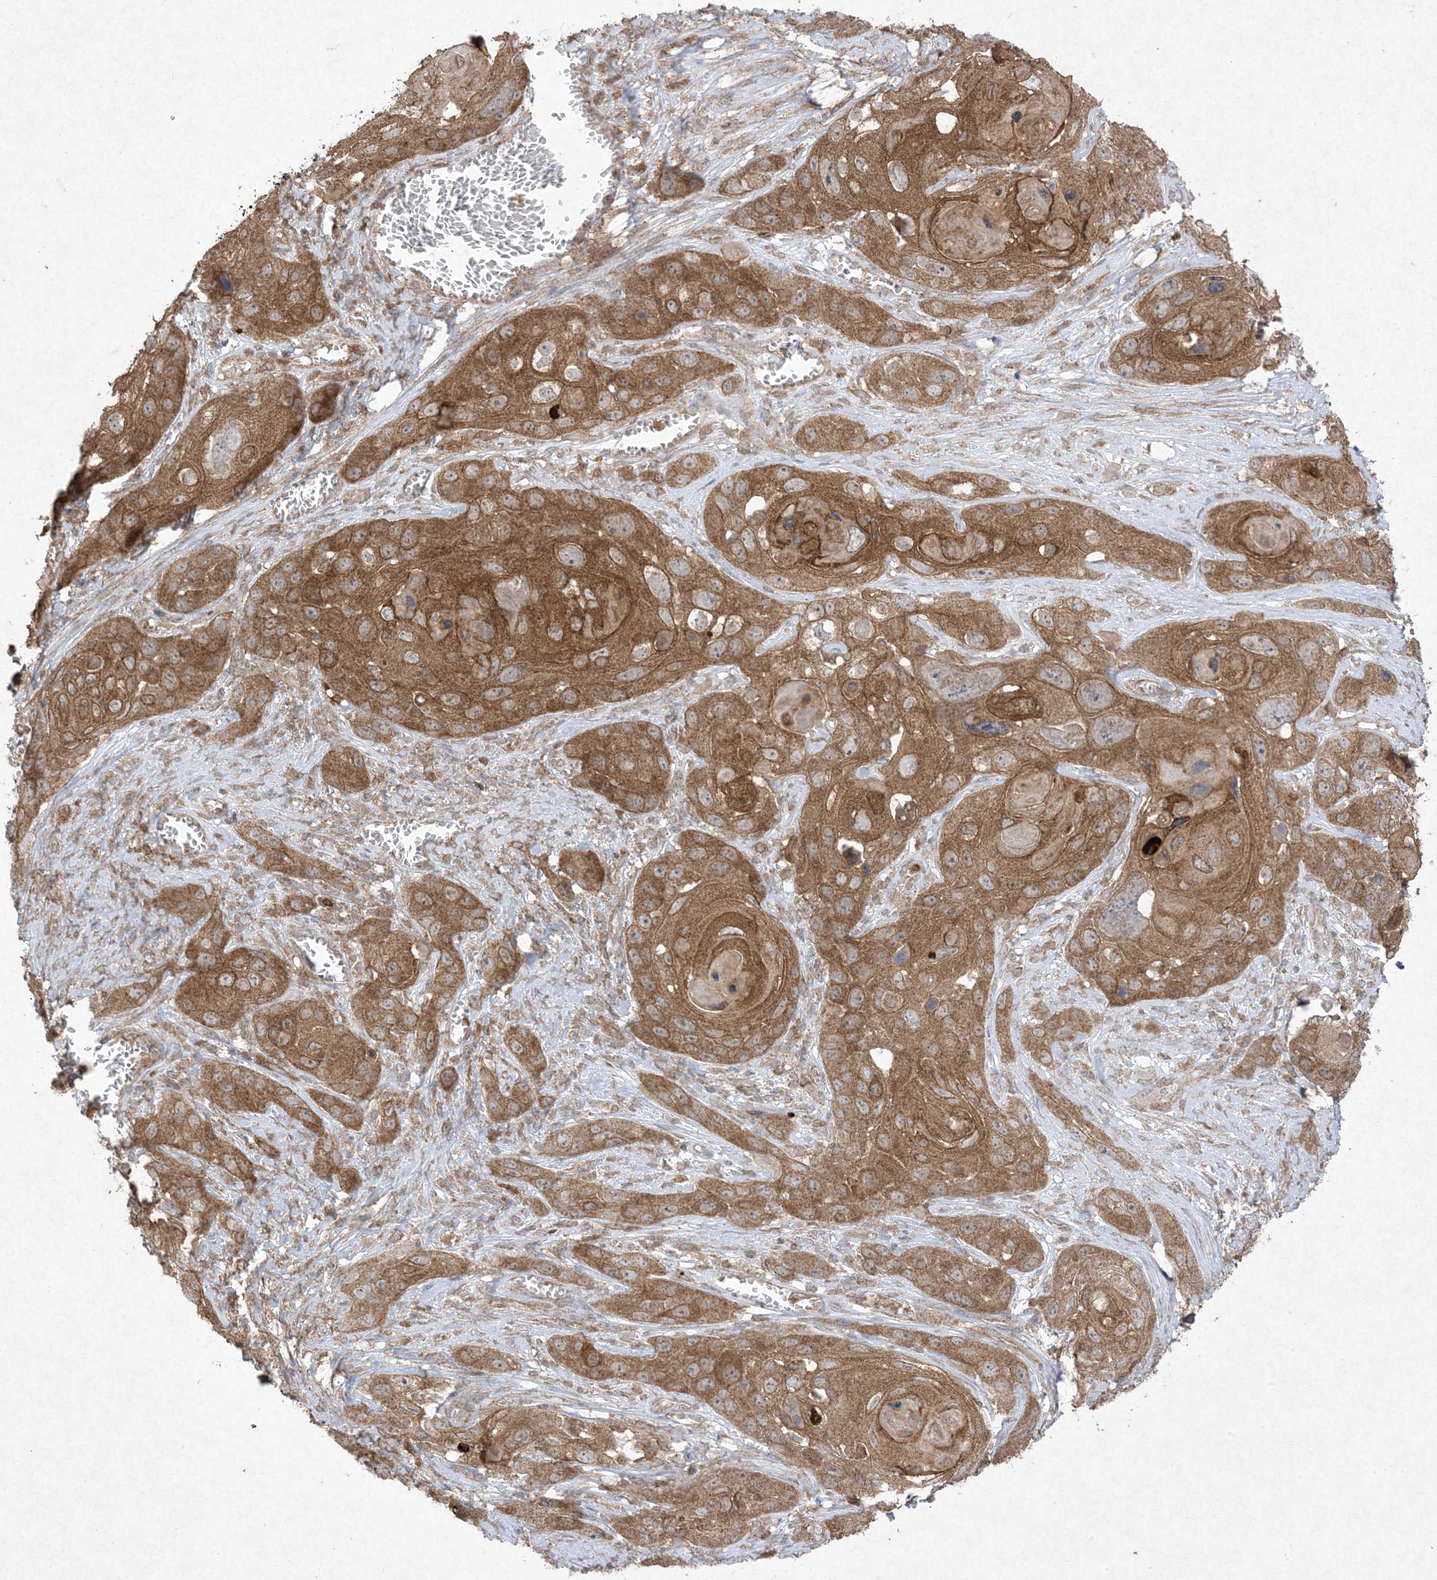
{"staining": {"intensity": "moderate", "quantity": ">75%", "location": "cytoplasmic/membranous"}, "tissue": "skin cancer", "cell_type": "Tumor cells", "image_type": "cancer", "snomed": [{"axis": "morphology", "description": "Squamous cell carcinoma, NOS"}, {"axis": "topography", "description": "Skin"}], "caption": "Tumor cells demonstrate medium levels of moderate cytoplasmic/membranous staining in about >75% of cells in squamous cell carcinoma (skin). The staining was performed using DAB, with brown indicating positive protein expression. Nuclei are stained blue with hematoxylin.", "gene": "UBE2C", "patient": {"sex": "male", "age": 55}}